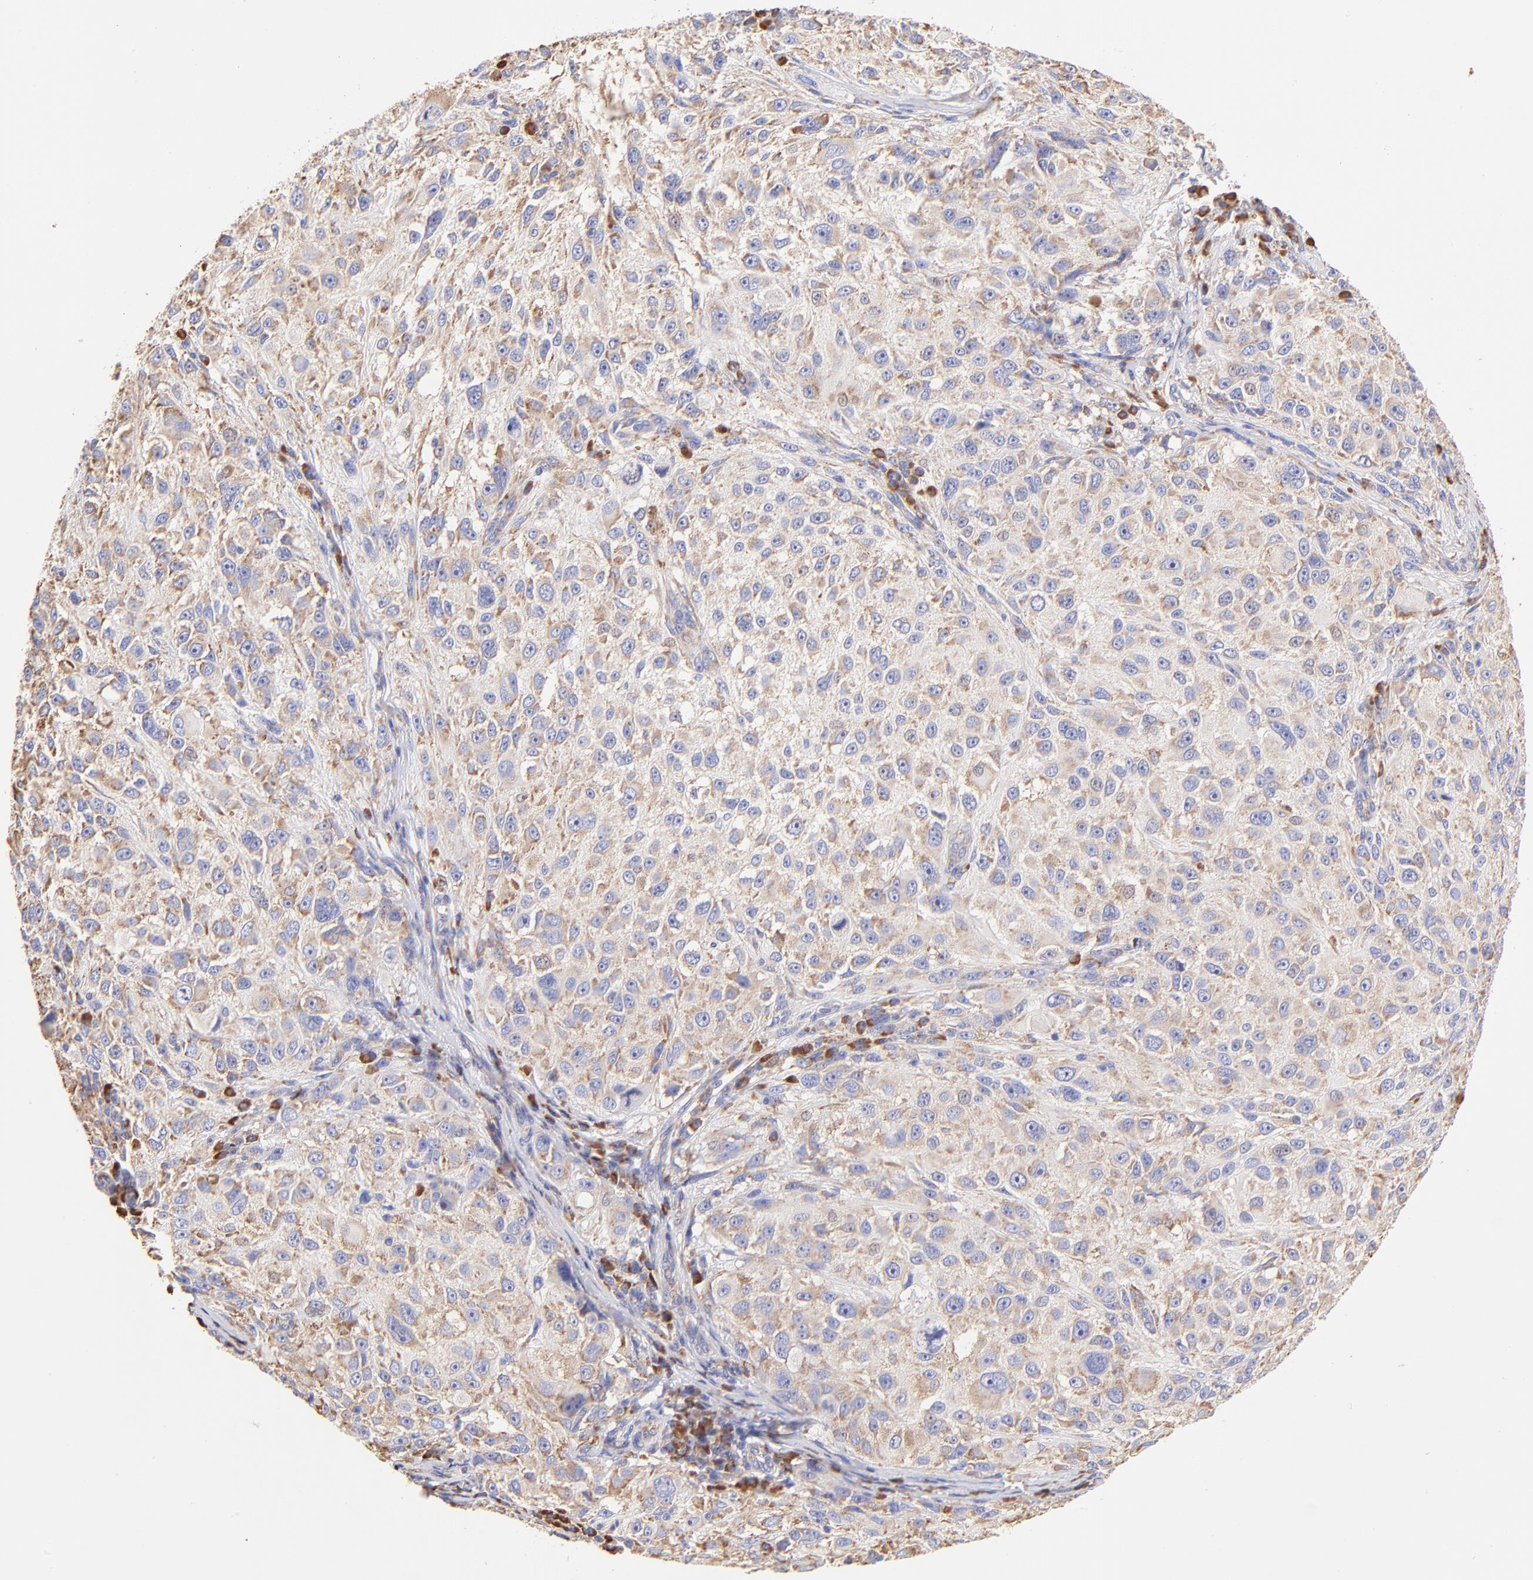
{"staining": {"intensity": "moderate", "quantity": ">75%", "location": "cytoplasmic/membranous"}, "tissue": "melanoma", "cell_type": "Tumor cells", "image_type": "cancer", "snomed": [{"axis": "morphology", "description": "Necrosis, NOS"}, {"axis": "morphology", "description": "Malignant melanoma, NOS"}, {"axis": "topography", "description": "Skin"}], "caption": "Tumor cells demonstrate medium levels of moderate cytoplasmic/membranous expression in approximately >75% of cells in melanoma. The staining is performed using DAB brown chromogen to label protein expression. The nuclei are counter-stained blue using hematoxylin.", "gene": "RPL30", "patient": {"sex": "female", "age": 87}}